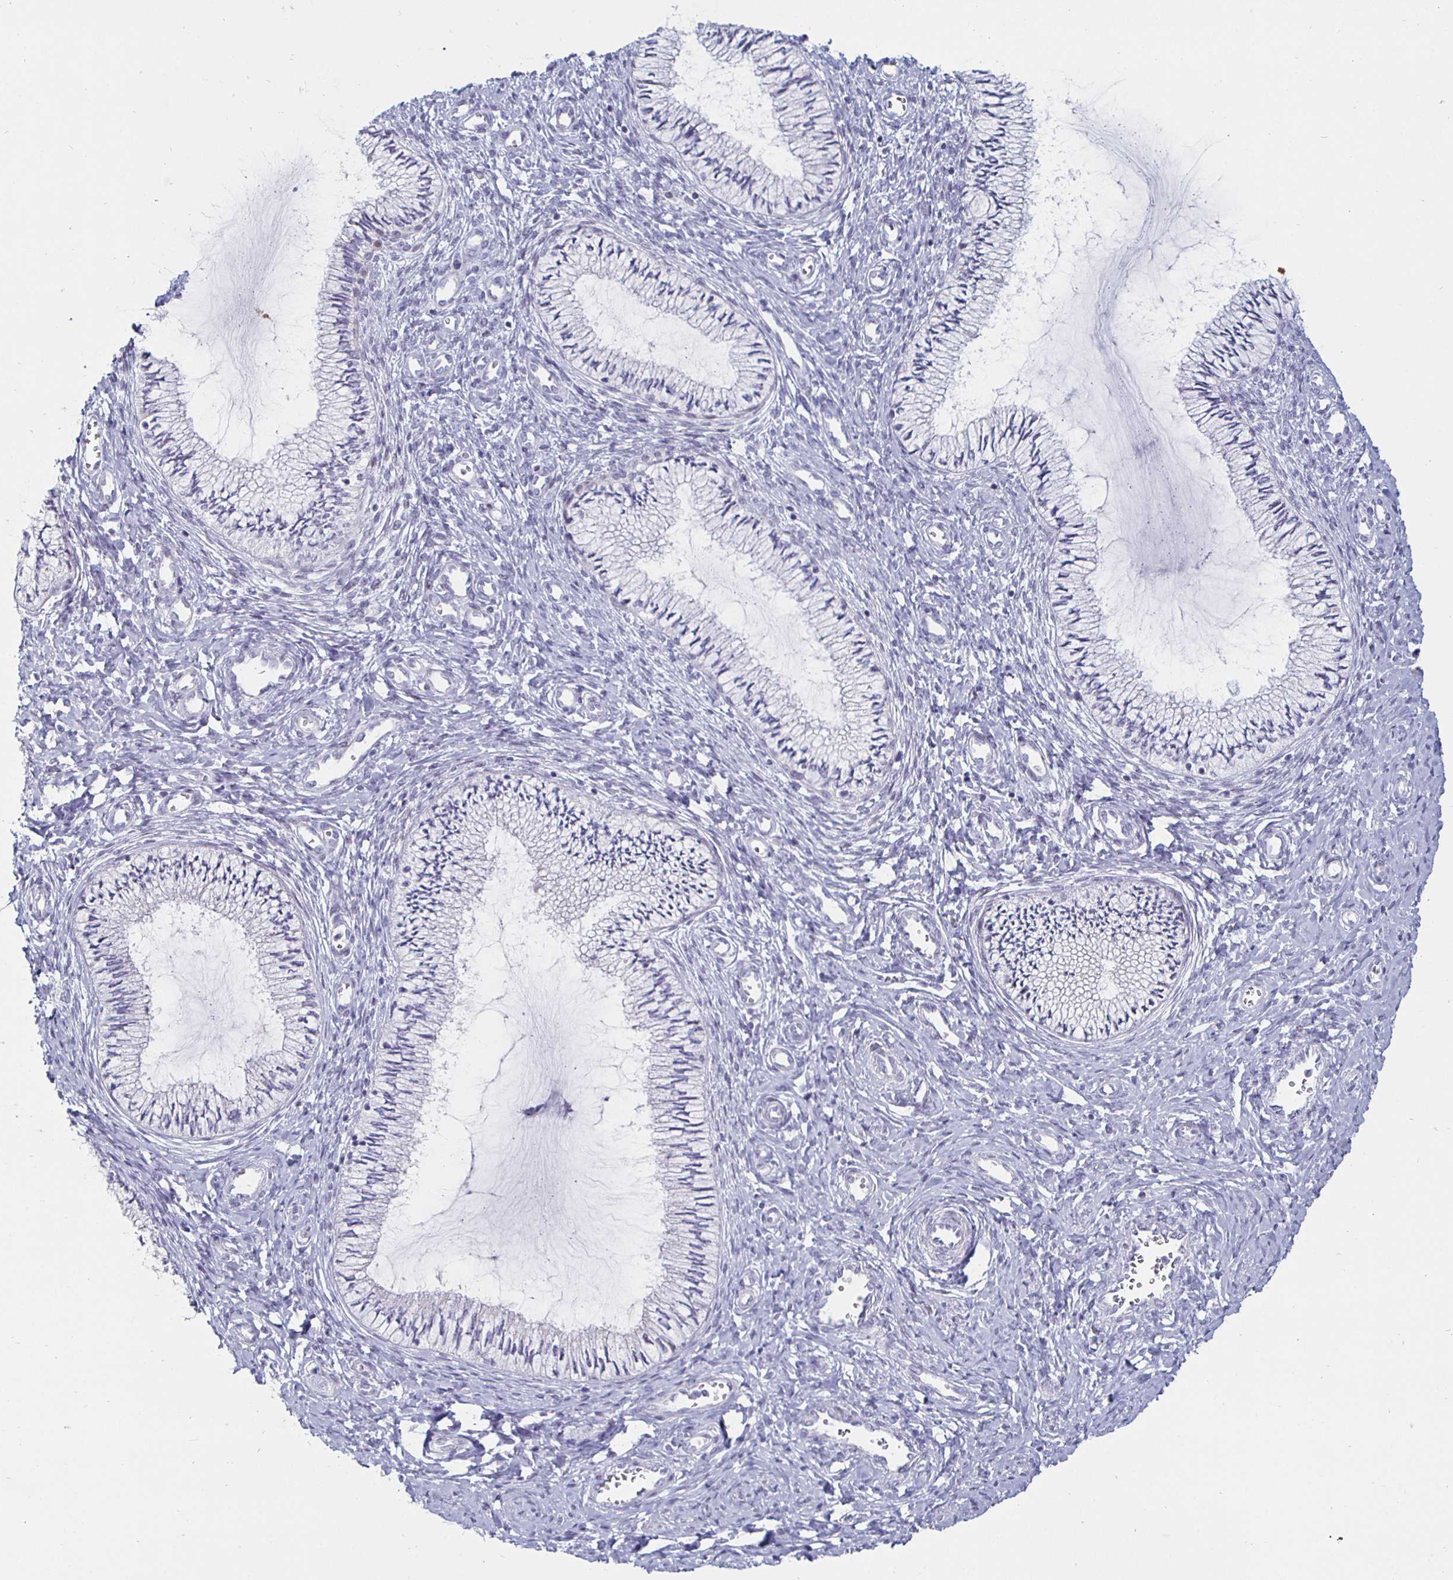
{"staining": {"intensity": "negative", "quantity": "none", "location": "none"}, "tissue": "cervix", "cell_type": "Glandular cells", "image_type": "normal", "snomed": [{"axis": "morphology", "description": "Normal tissue, NOS"}, {"axis": "topography", "description": "Cervix"}], "caption": "The immunohistochemistry micrograph has no significant staining in glandular cells of cervix.", "gene": "DMRTB1", "patient": {"sex": "female", "age": 24}}